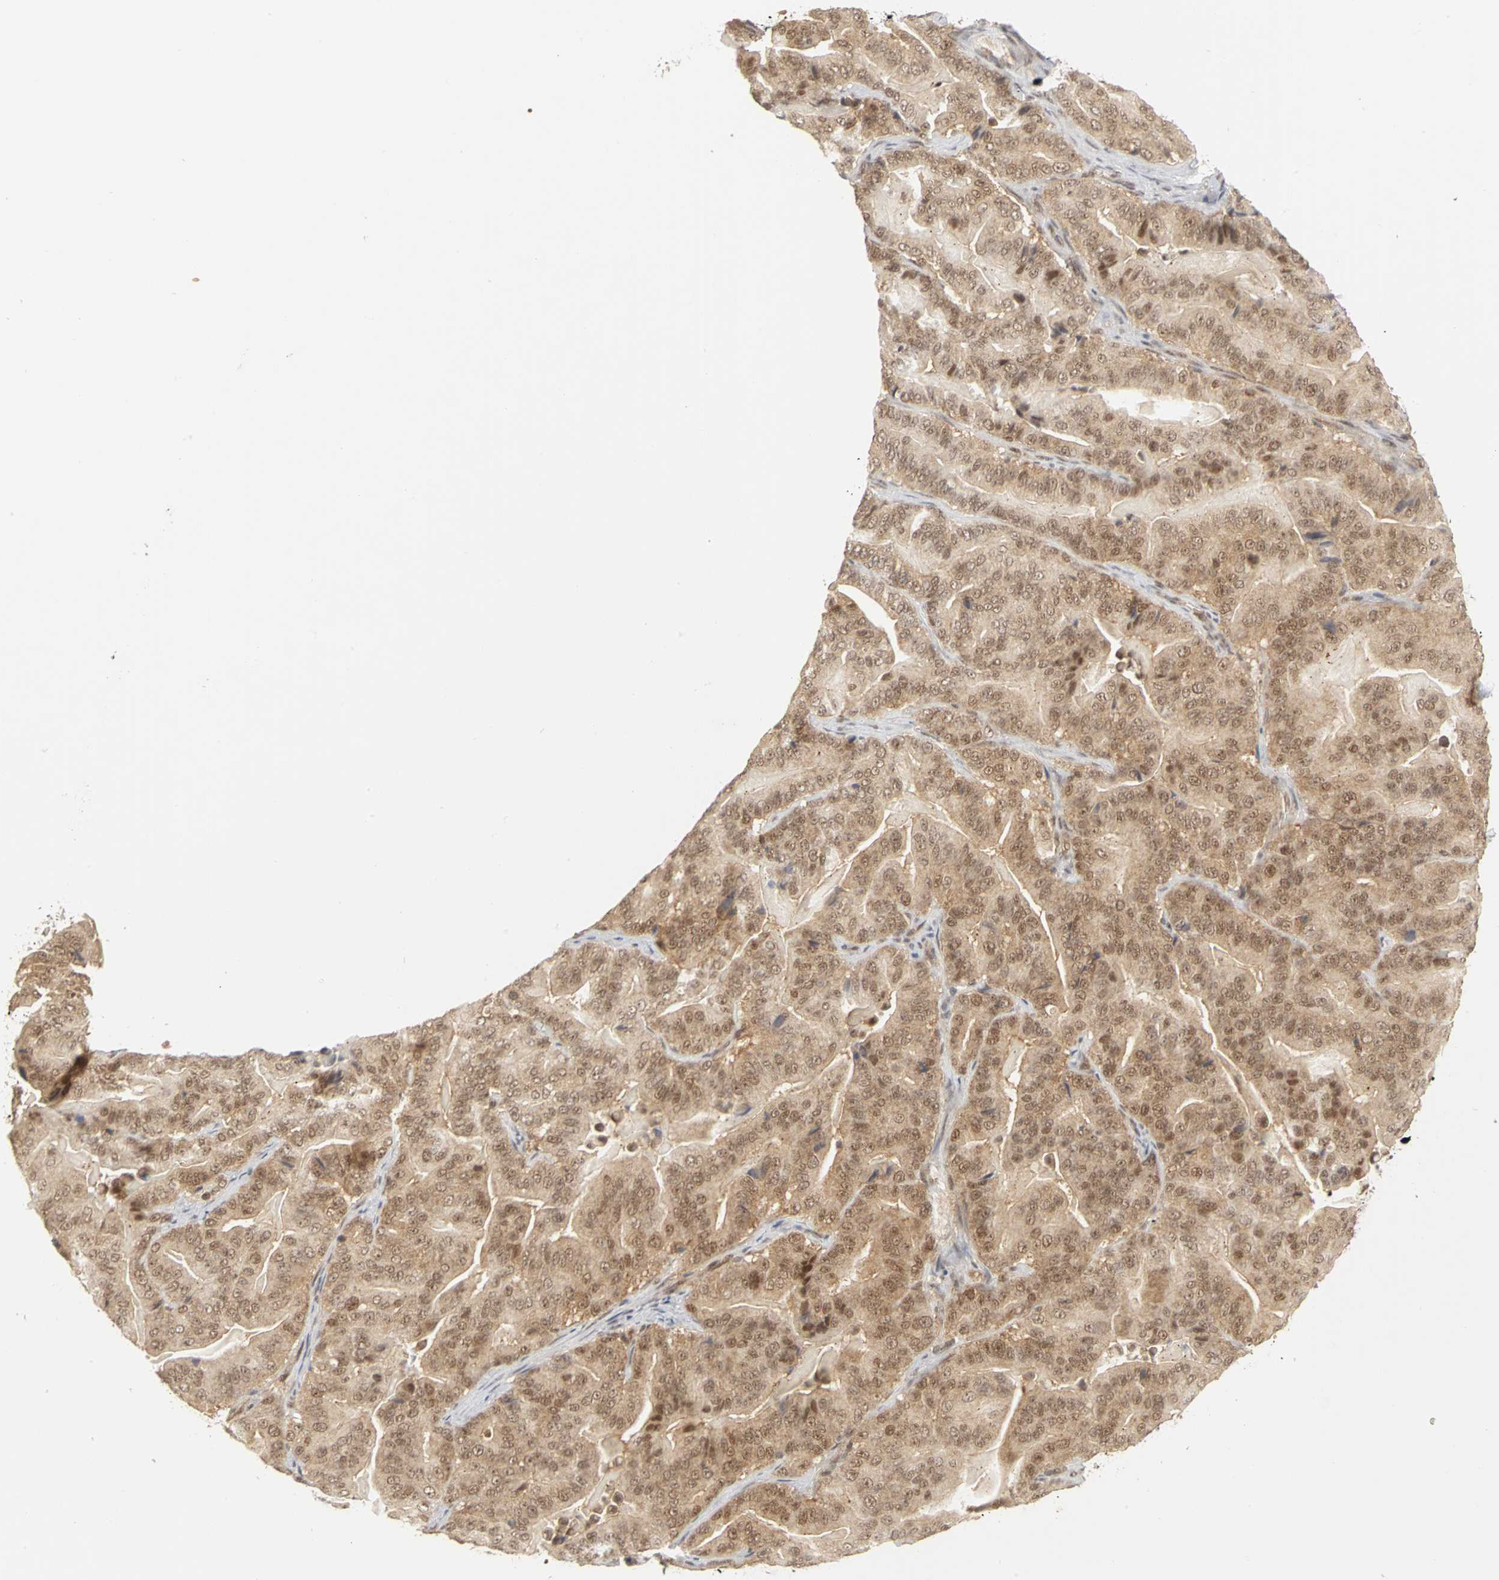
{"staining": {"intensity": "moderate", "quantity": ">75%", "location": "cytoplasmic/membranous,nuclear"}, "tissue": "pancreatic cancer", "cell_type": "Tumor cells", "image_type": "cancer", "snomed": [{"axis": "morphology", "description": "Adenocarcinoma, NOS"}, {"axis": "topography", "description": "Pancreas"}], "caption": "Pancreatic cancer stained with a protein marker exhibits moderate staining in tumor cells.", "gene": "CSNK2B", "patient": {"sex": "male", "age": 63}}